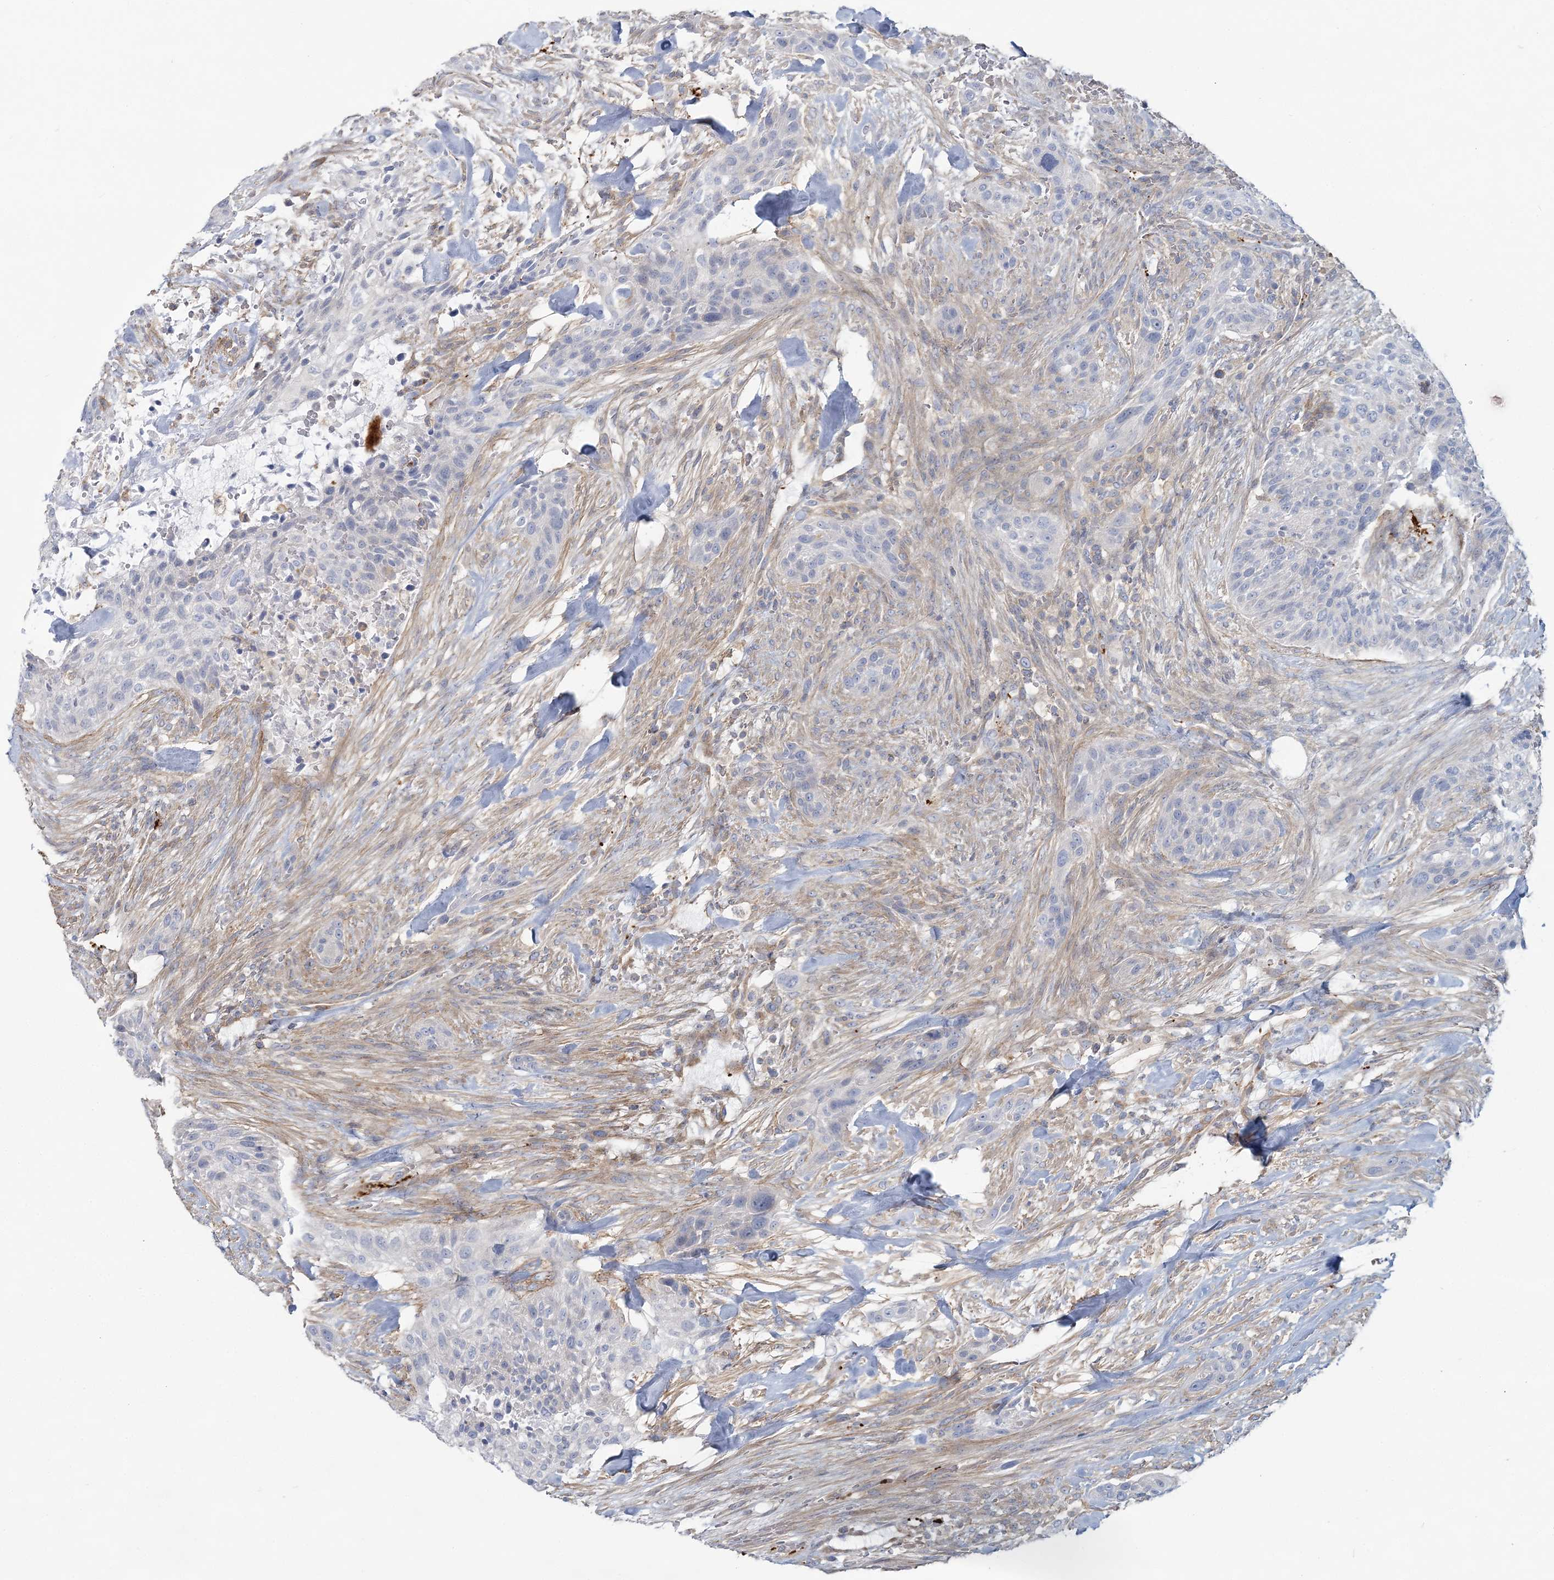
{"staining": {"intensity": "negative", "quantity": "none", "location": "none"}, "tissue": "urothelial cancer", "cell_type": "Tumor cells", "image_type": "cancer", "snomed": [{"axis": "morphology", "description": "Urothelial carcinoma, High grade"}, {"axis": "topography", "description": "Urinary bladder"}], "caption": "The immunohistochemistry (IHC) photomicrograph has no significant expression in tumor cells of urothelial cancer tissue.", "gene": "CUEDC2", "patient": {"sex": "male", "age": 35}}